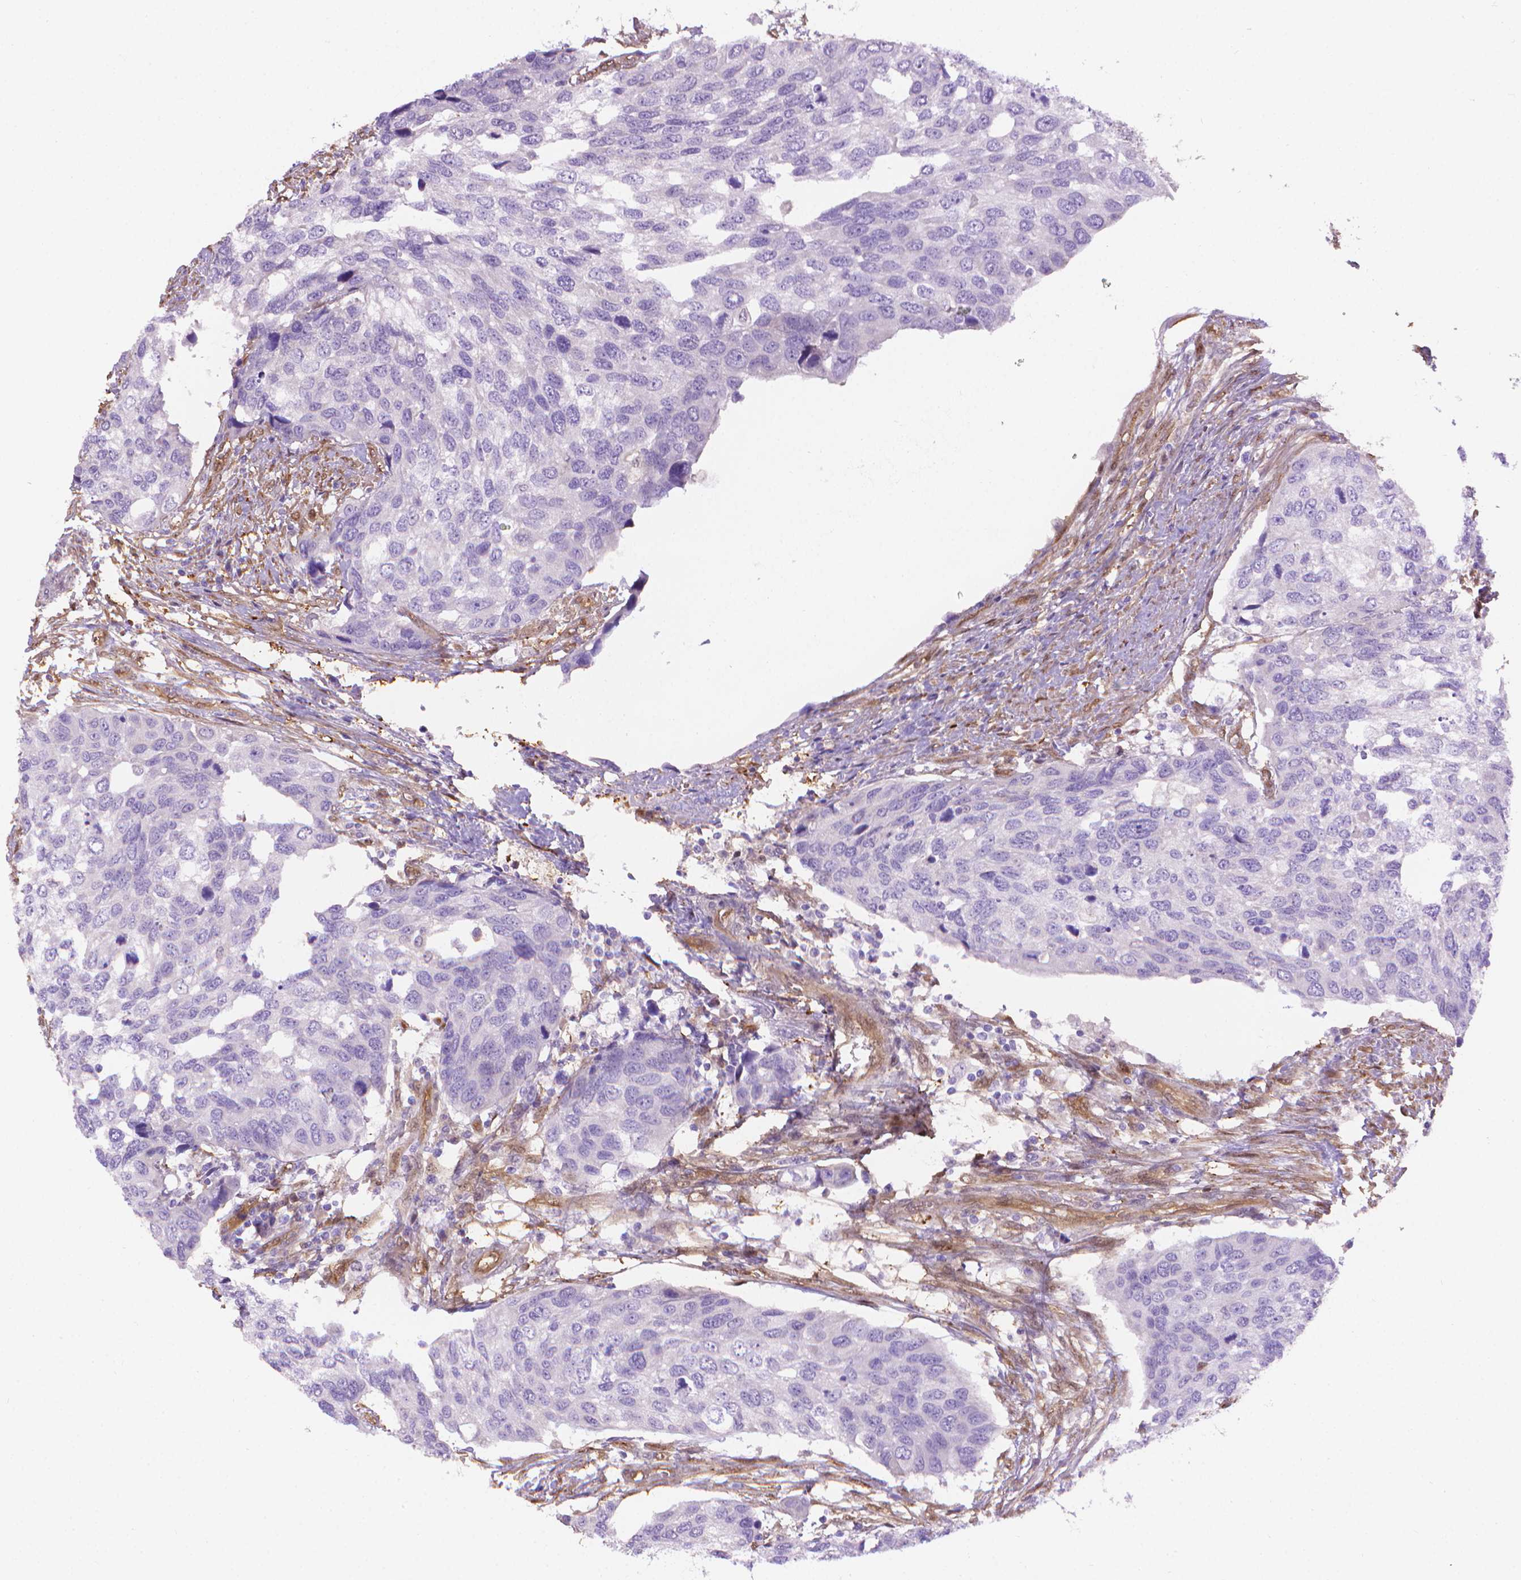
{"staining": {"intensity": "negative", "quantity": "none", "location": "none"}, "tissue": "urothelial cancer", "cell_type": "Tumor cells", "image_type": "cancer", "snomed": [{"axis": "morphology", "description": "Urothelial carcinoma, High grade"}, {"axis": "topography", "description": "Urinary bladder"}], "caption": "This is a image of immunohistochemistry staining of urothelial carcinoma (high-grade), which shows no staining in tumor cells.", "gene": "CLIC4", "patient": {"sex": "male", "age": 60}}